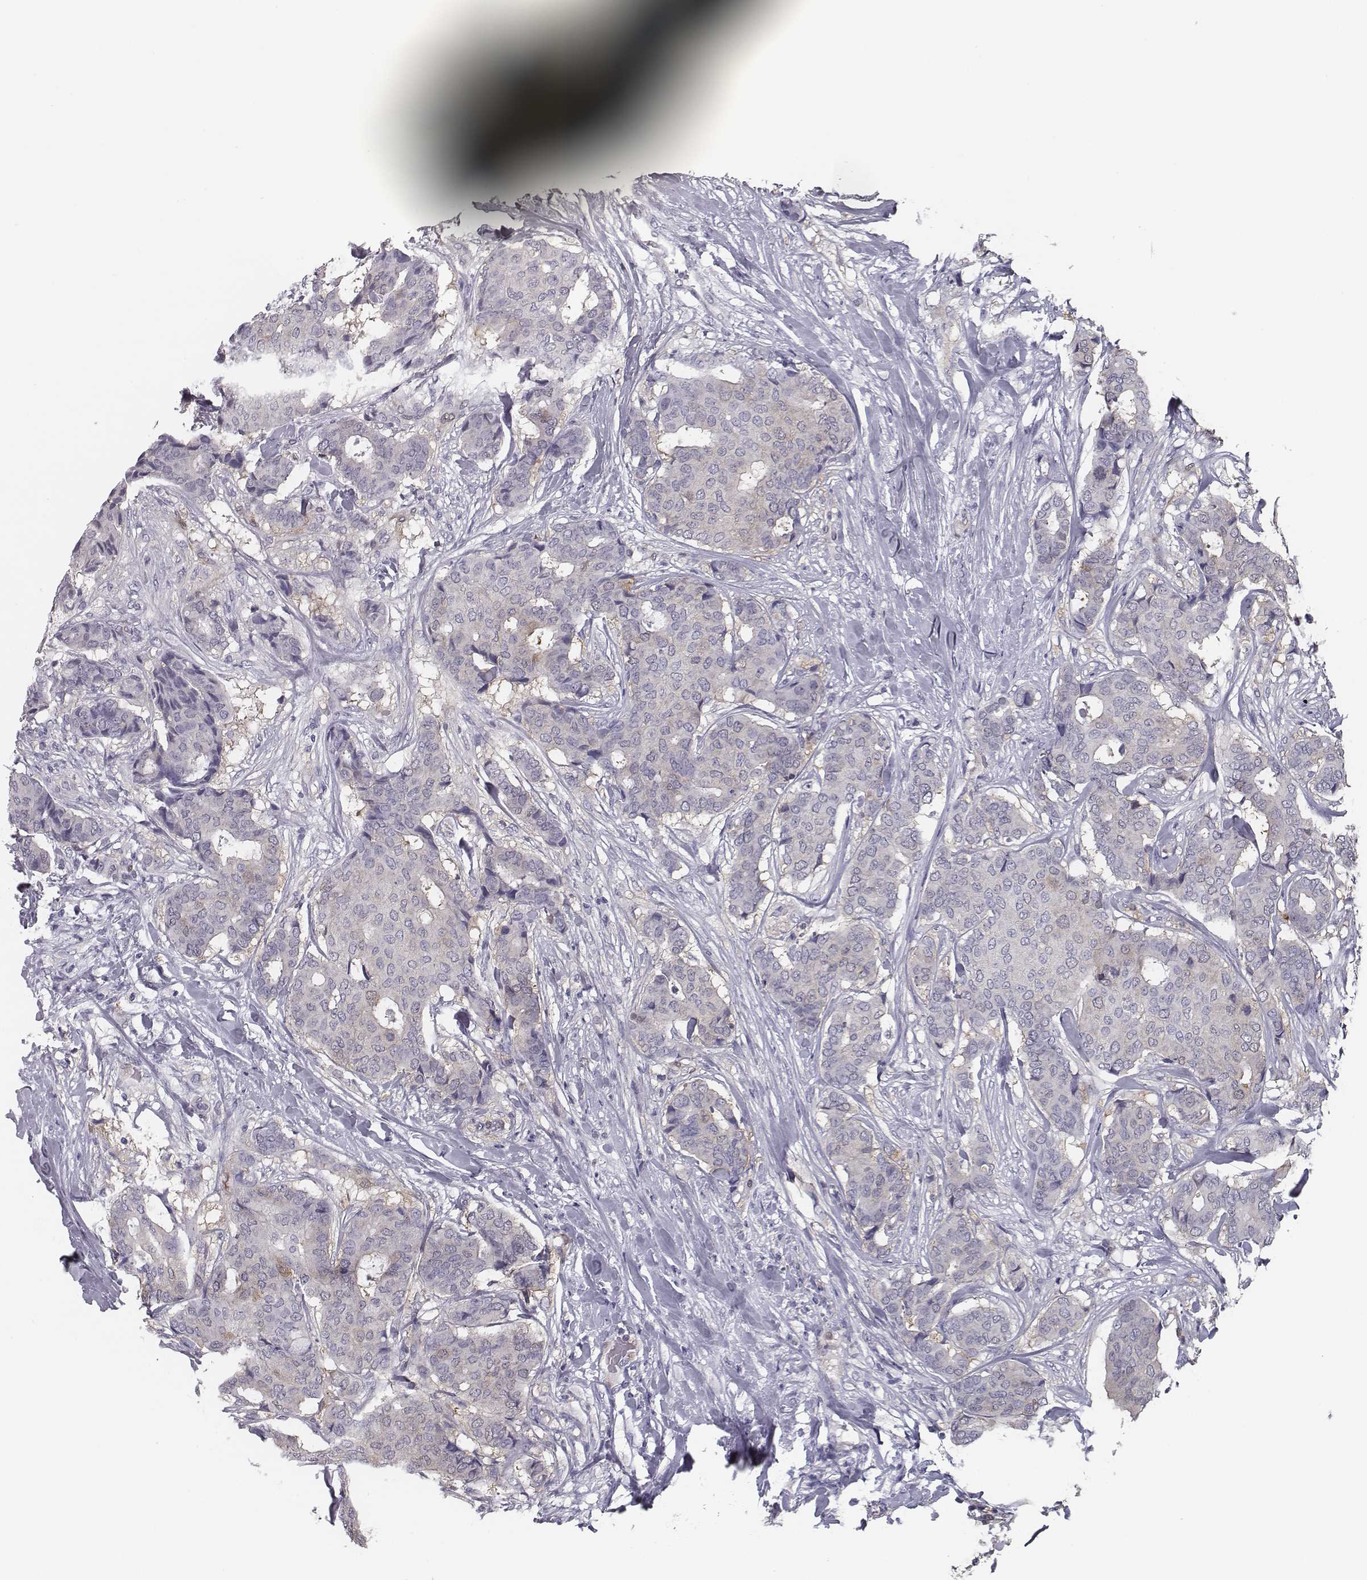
{"staining": {"intensity": "negative", "quantity": "none", "location": "none"}, "tissue": "breast cancer", "cell_type": "Tumor cells", "image_type": "cancer", "snomed": [{"axis": "morphology", "description": "Duct carcinoma"}, {"axis": "topography", "description": "Breast"}], "caption": "IHC of breast cancer exhibits no positivity in tumor cells.", "gene": "ISYNA1", "patient": {"sex": "female", "age": 75}}